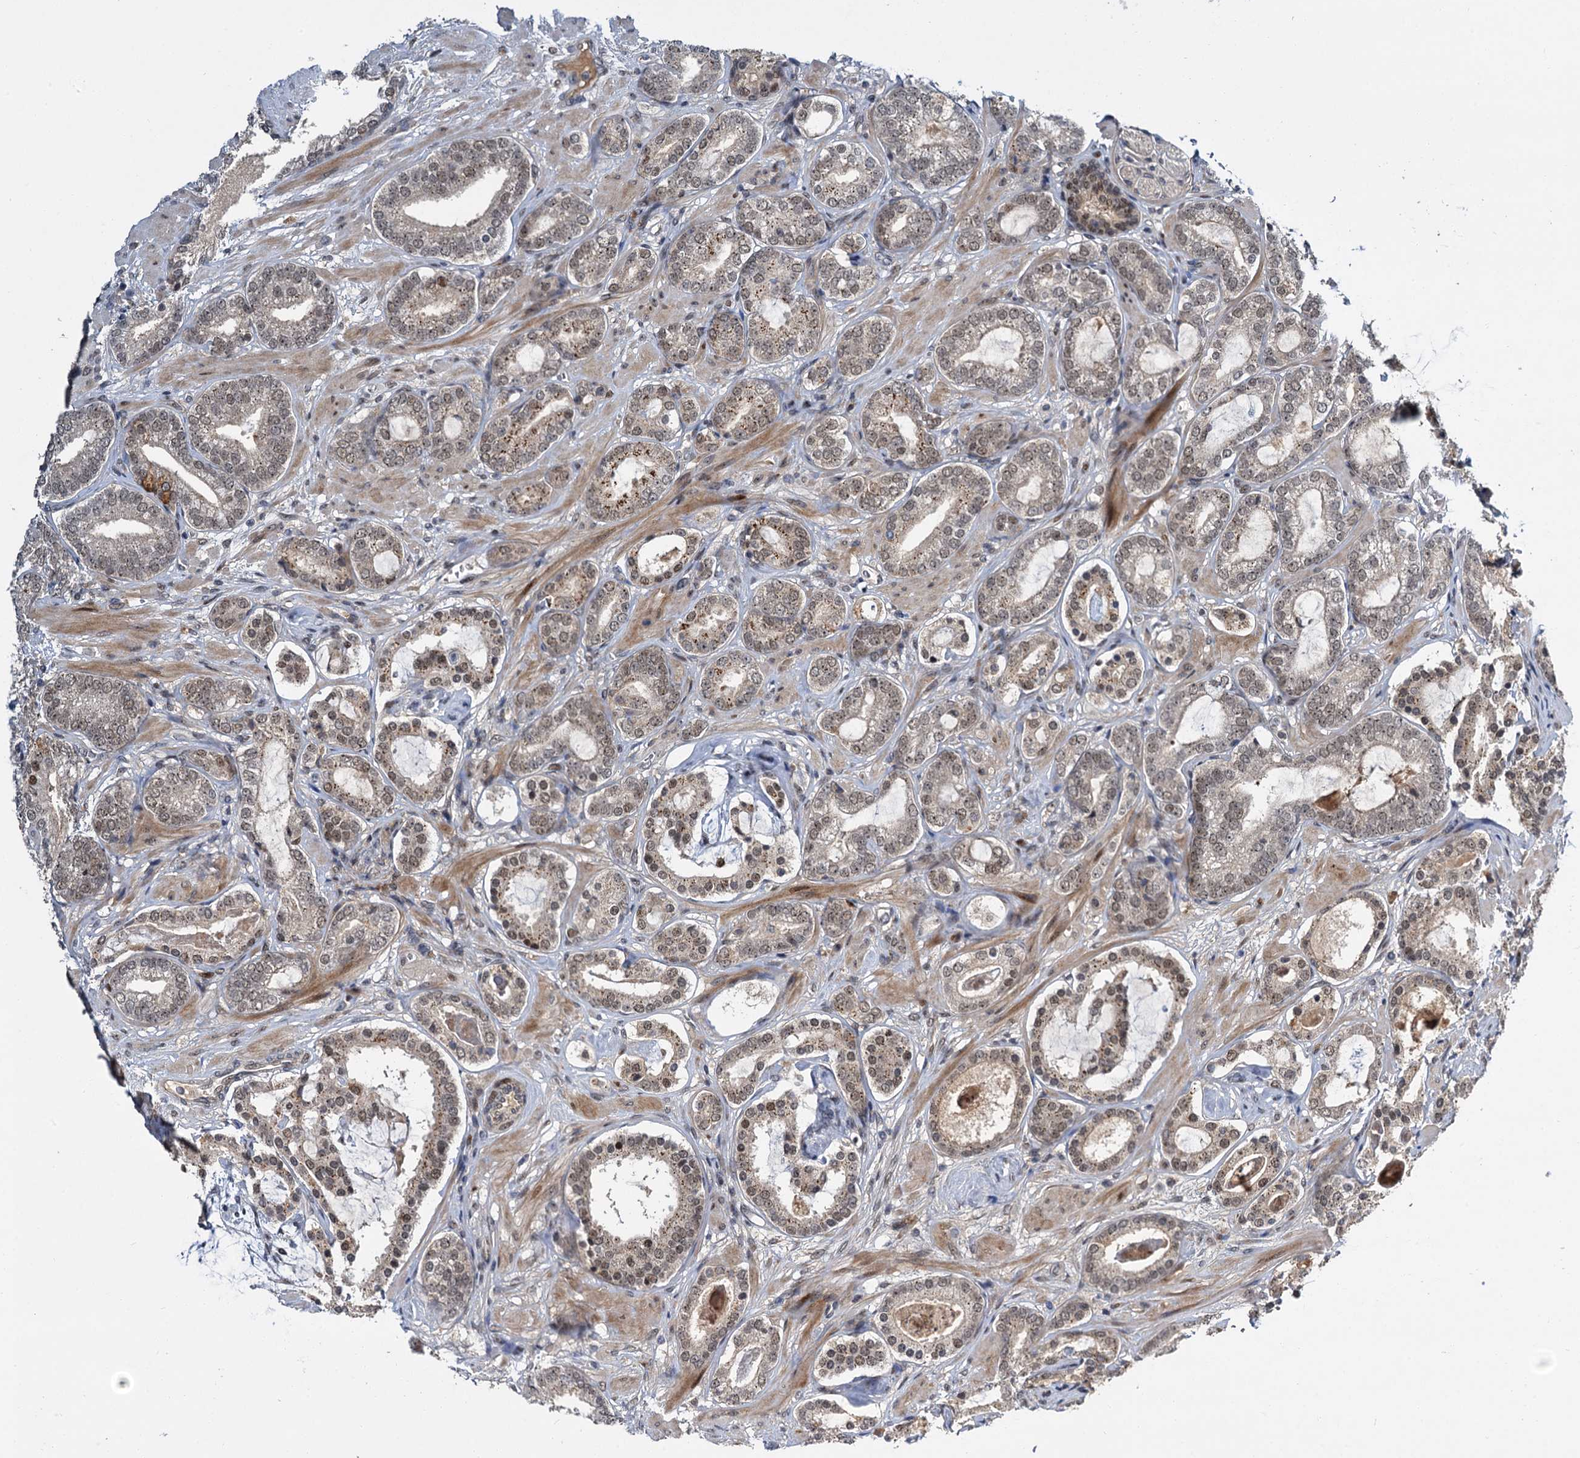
{"staining": {"intensity": "weak", "quantity": ">75%", "location": "nuclear"}, "tissue": "prostate cancer", "cell_type": "Tumor cells", "image_type": "cancer", "snomed": [{"axis": "morphology", "description": "Adenocarcinoma, High grade"}, {"axis": "topography", "description": "Prostate"}], "caption": "DAB (3,3'-diaminobenzidine) immunohistochemical staining of human prostate high-grade adenocarcinoma shows weak nuclear protein staining in about >75% of tumor cells.", "gene": "MBD6", "patient": {"sex": "male", "age": 60}}